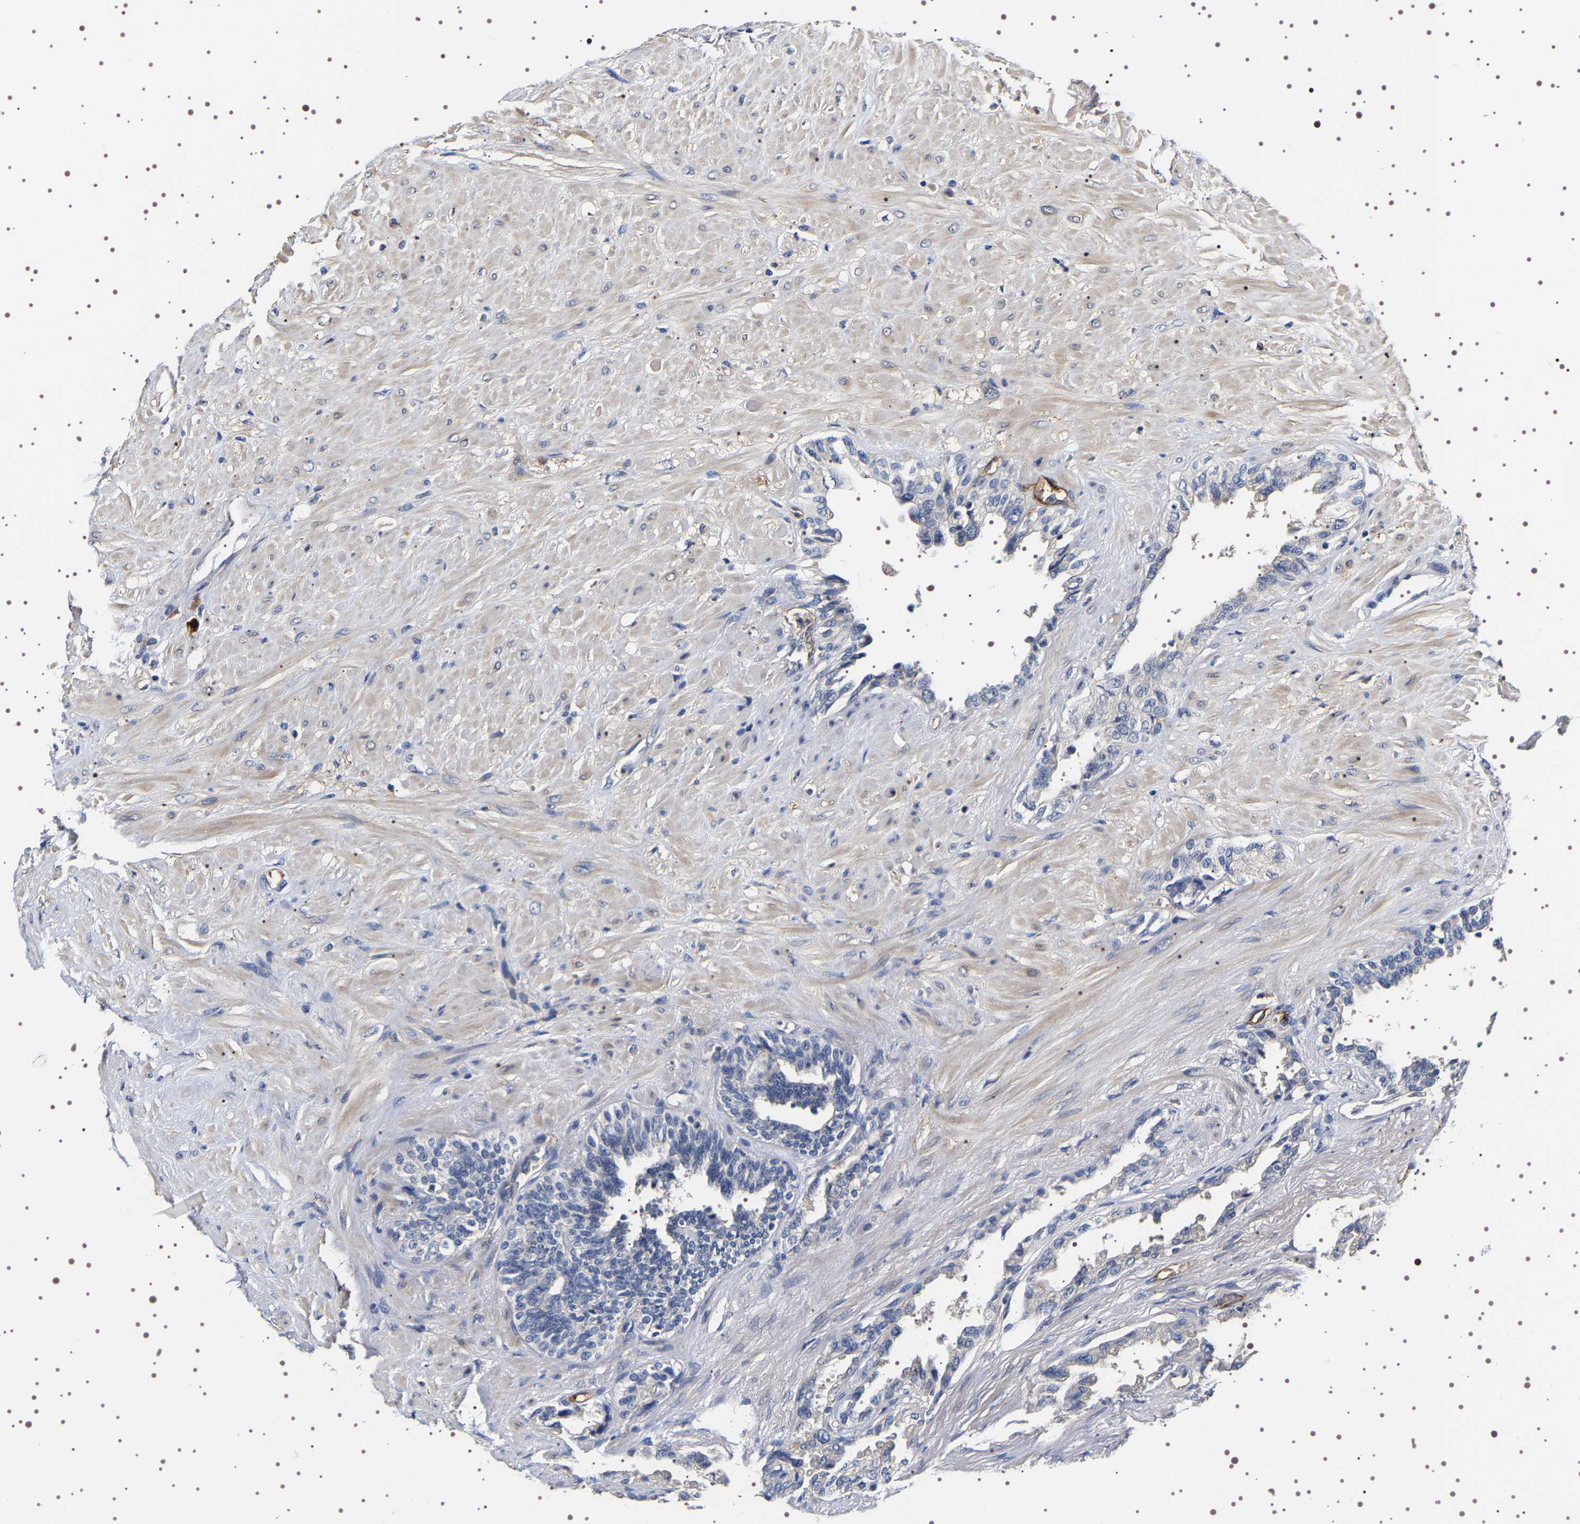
{"staining": {"intensity": "negative", "quantity": "none", "location": "none"}, "tissue": "seminal vesicle", "cell_type": "Glandular cells", "image_type": "normal", "snomed": [{"axis": "morphology", "description": "Normal tissue, NOS"}, {"axis": "topography", "description": "Seminal veicle"}], "caption": "Immunohistochemistry image of normal seminal vesicle: seminal vesicle stained with DAB demonstrates no significant protein staining in glandular cells.", "gene": "ALPL", "patient": {"sex": "male", "age": 61}}